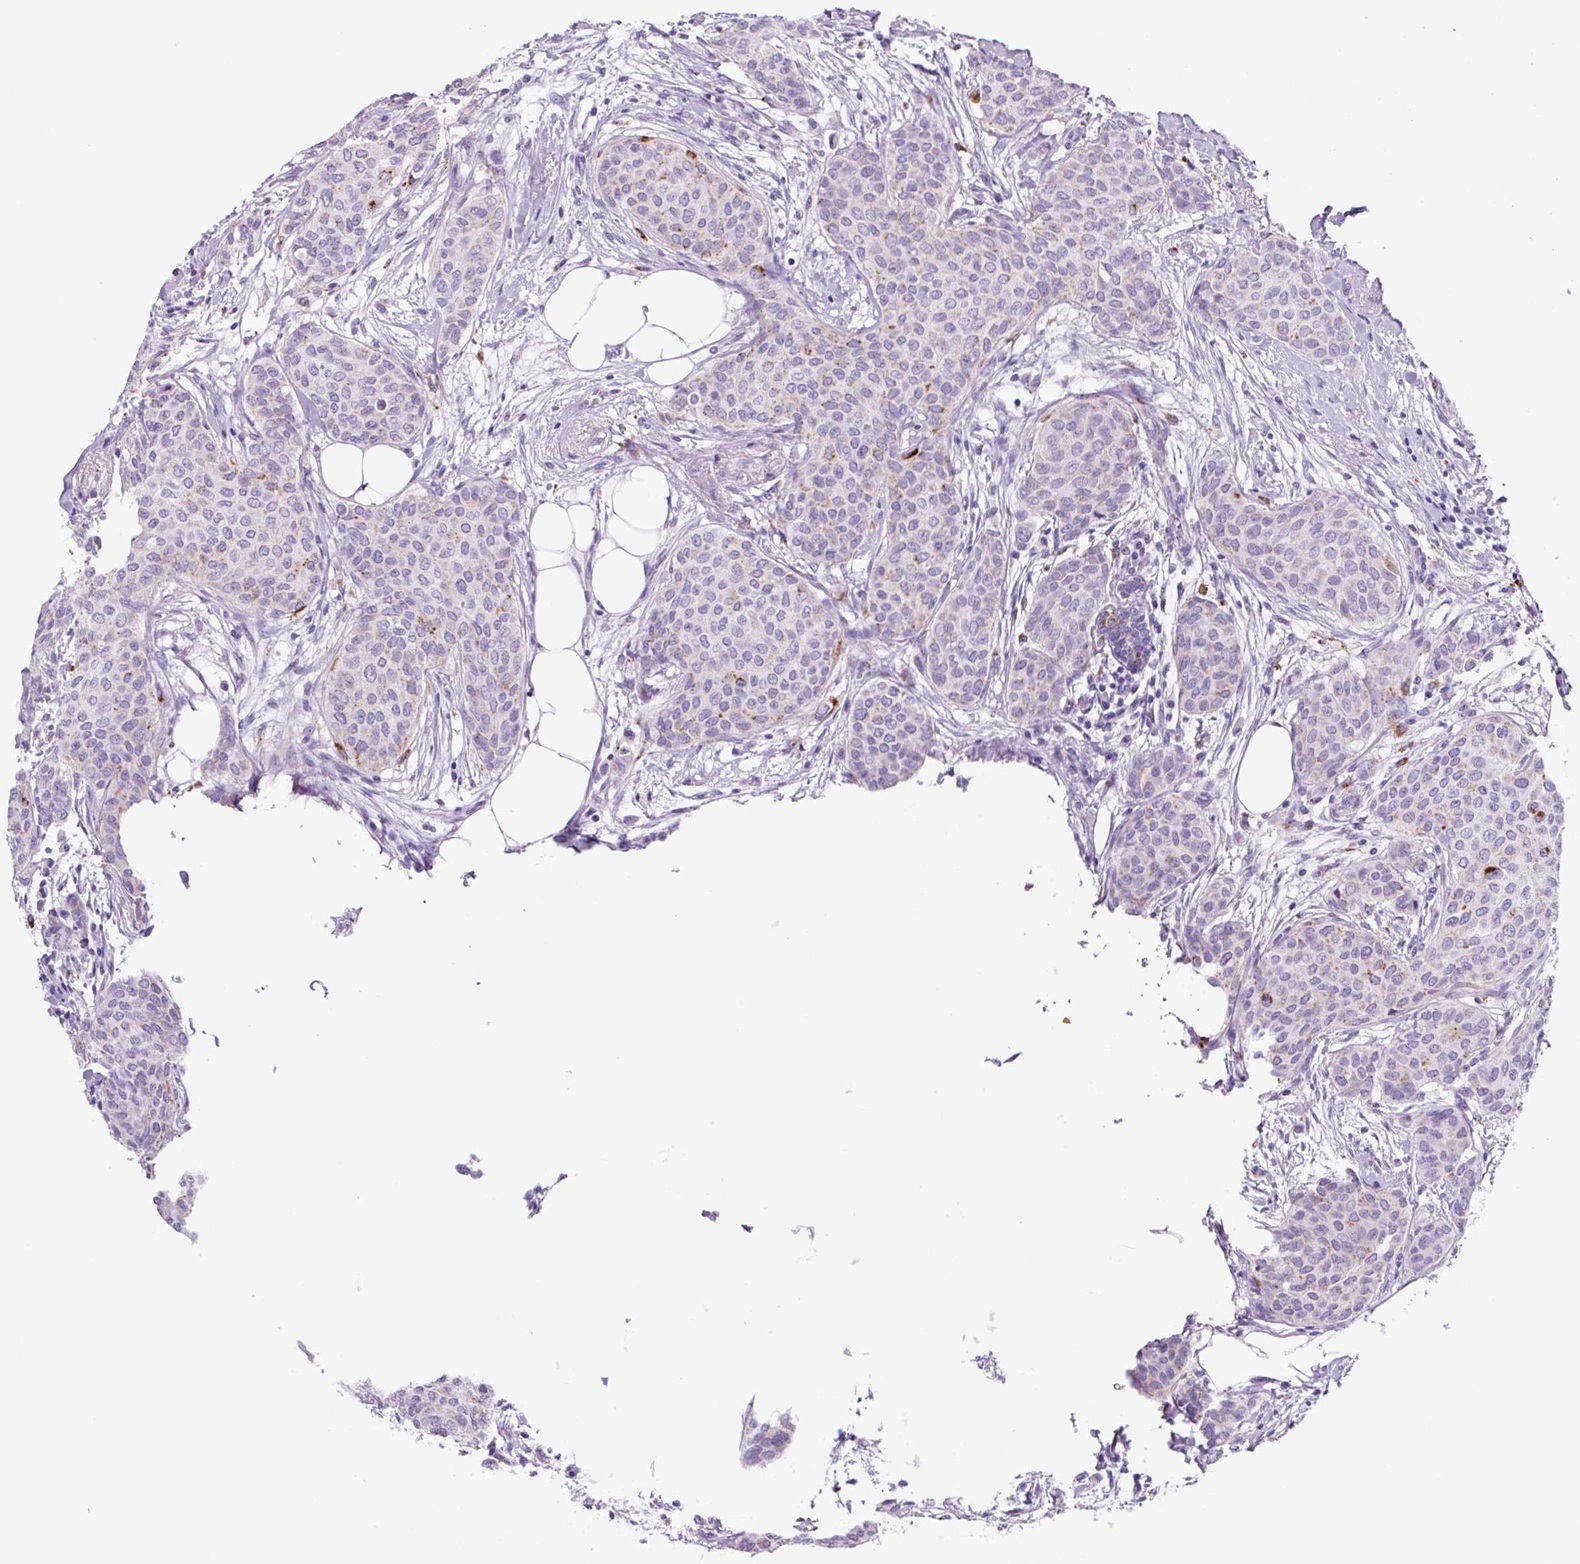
{"staining": {"intensity": "weak", "quantity": "<25%", "location": "cytoplasmic/membranous"}, "tissue": "breast cancer", "cell_type": "Tumor cells", "image_type": "cancer", "snomed": [{"axis": "morphology", "description": "Duct carcinoma"}, {"axis": "topography", "description": "Breast"}], "caption": "Tumor cells show no significant protein expression in breast cancer (infiltrating ductal carcinoma).", "gene": "LCN10", "patient": {"sex": "female", "age": 47}}